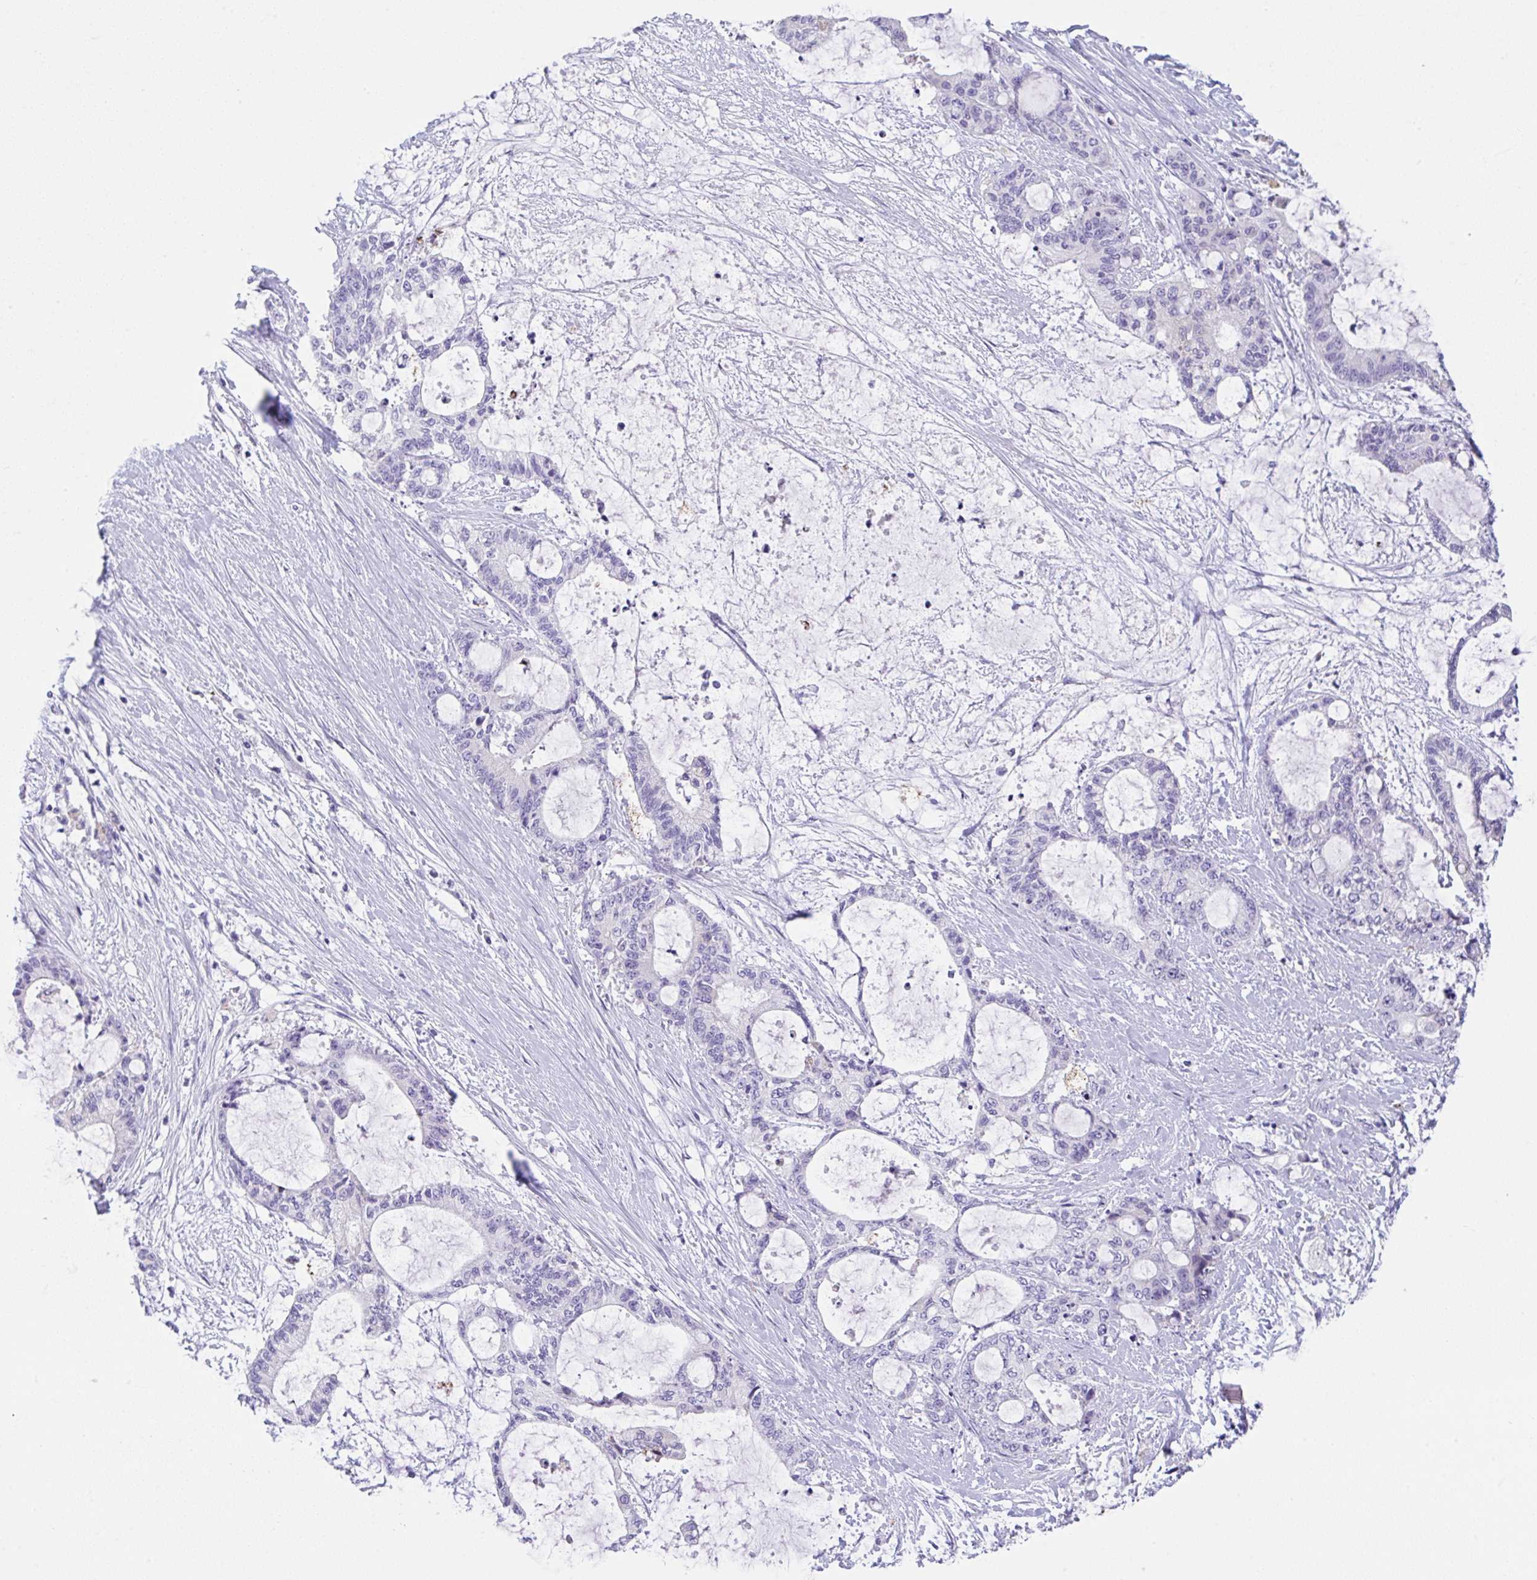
{"staining": {"intensity": "negative", "quantity": "none", "location": "none"}, "tissue": "liver cancer", "cell_type": "Tumor cells", "image_type": "cancer", "snomed": [{"axis": "morphology", "description": "Normal tissue, NOS"}, {"axis": "morphology", "description": "Cholangiocarcinoma"}, {"axis": "topography", "description": "Liver"}, {"axis": "topography", "description": "Peripheral nerve tissue"}], "caption": "Liver cholangiocarcinoma was stained to show a protein in brown. There is no significant staining in tumor cells. (IHC, brightfield microscopy, high magnification).", "gene": "TRAF4", "patient": {"sex": "female", "age": 73}}